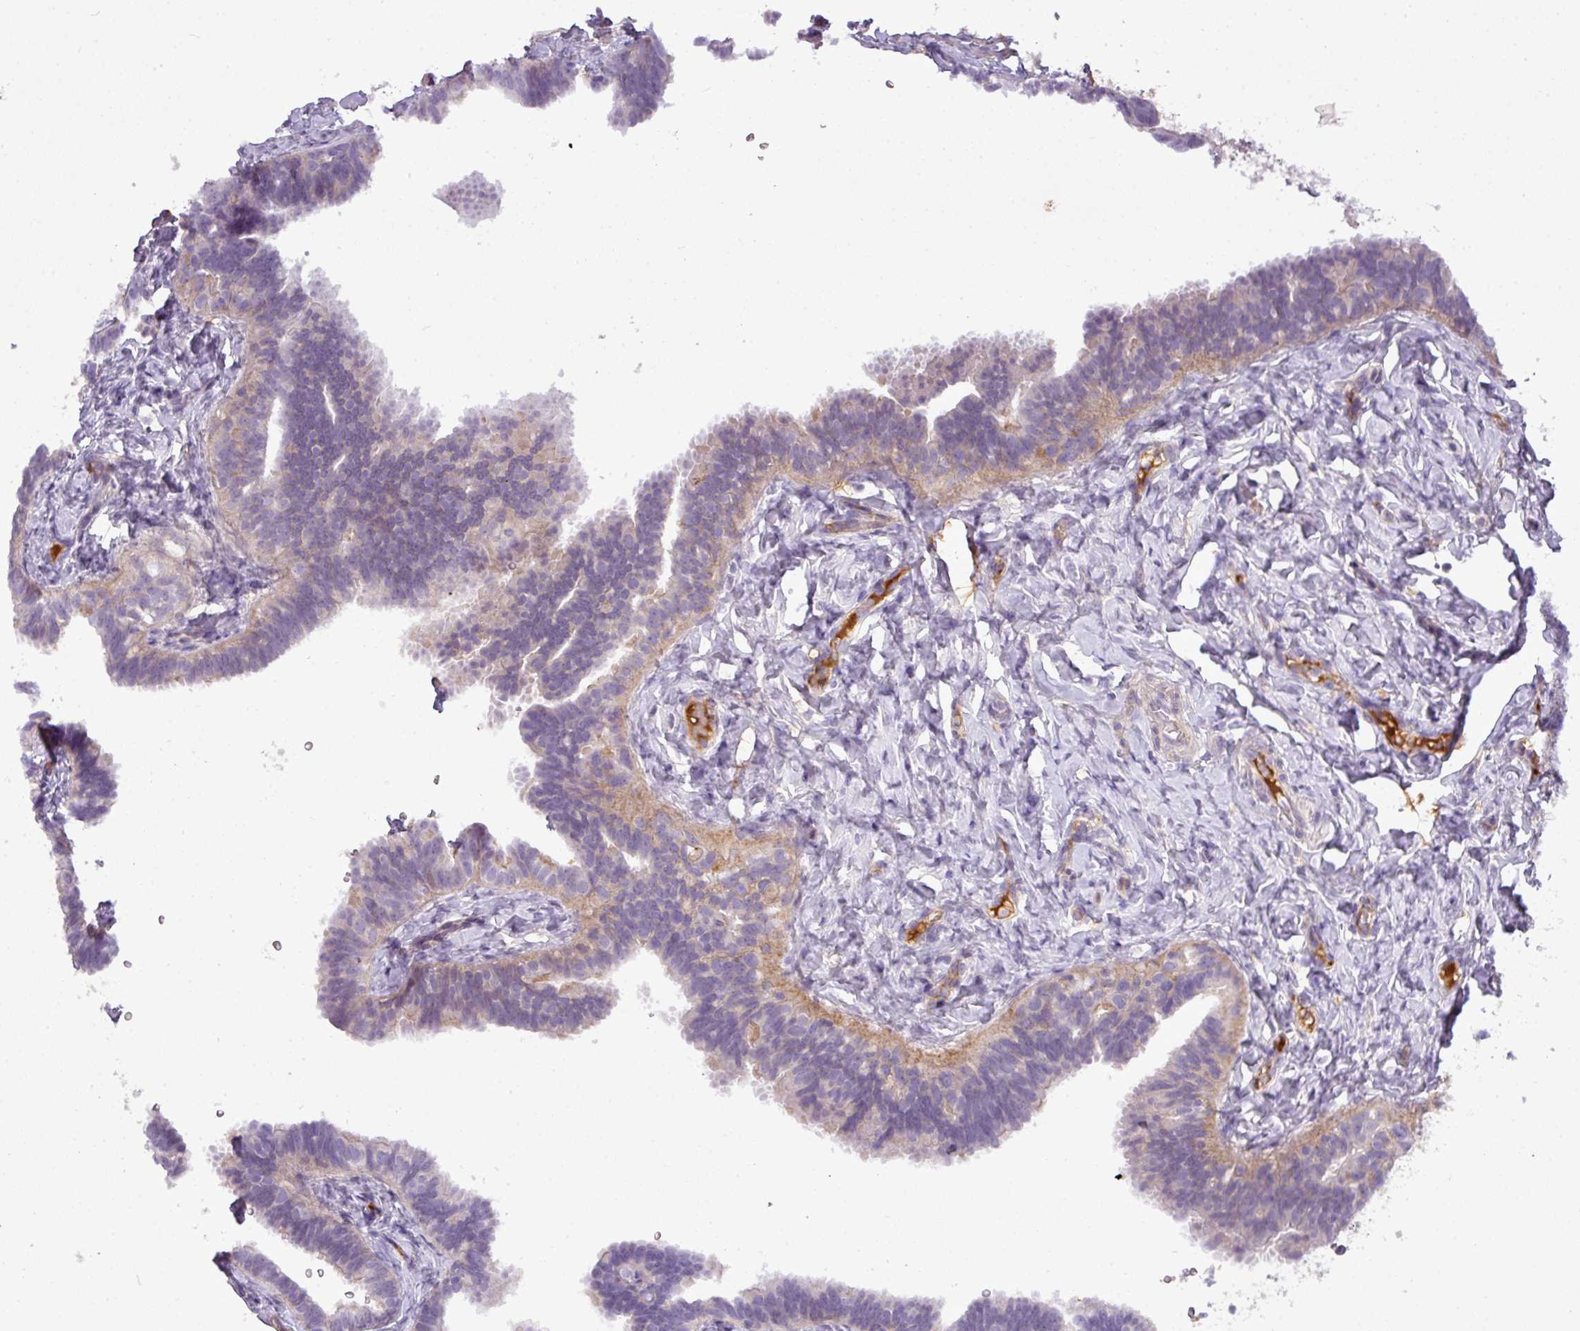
{"staining": {"intensity": "weak", "quantity": "<25%", "location": "cytoplasmic/membranous"}, "tissue": "fallopian tube", "cell_type": "Glandular cells", "image_type": "normal", "snomed": [{"axis": "morphology", "description": "Normal tissue, NOS"}, {"axis": "topography", "description": "Fallopian tube"}], "caption": "IHC micrograph of unremarkable fallopian tube stained for a protein (brown), which shows no expression in glandular cells.", "gene": "C4A", "patient": {"sex": "female", "age": 65}}